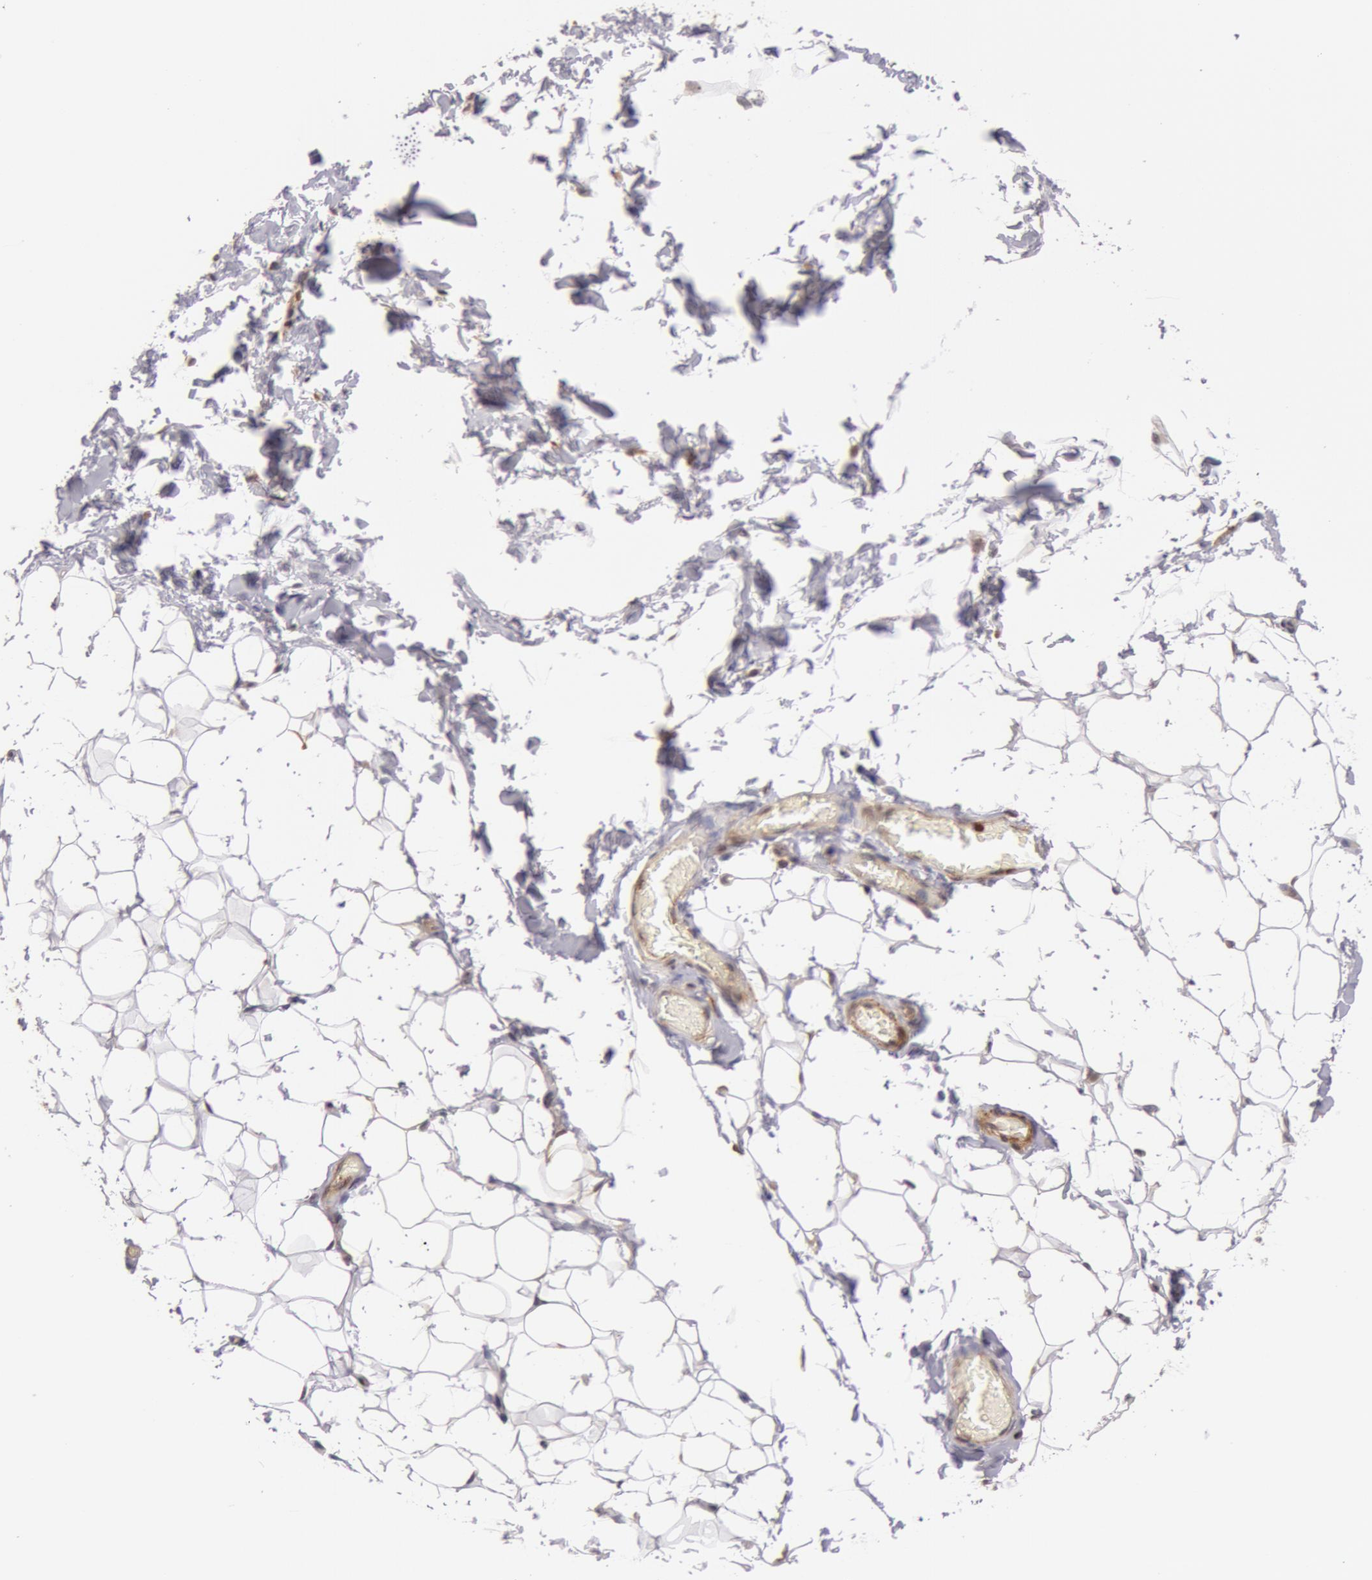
{"staining": {"intensity": "negative", "quantity": "none", "location": "none"}, "tissue": "adipose tissue", "cell_type": "Adipocytes", "image_type": "normal", "snomed": [{"axis": "morphology", "description": "Normal tissue, NOS"}, {"axis": "topography", "description": "Soft tissue"}], "caption": "There is no significant staining in adipocytes of adipose tissue.", "gene": "ZNF350", "patient": {"sex": "male", "age": 26}}